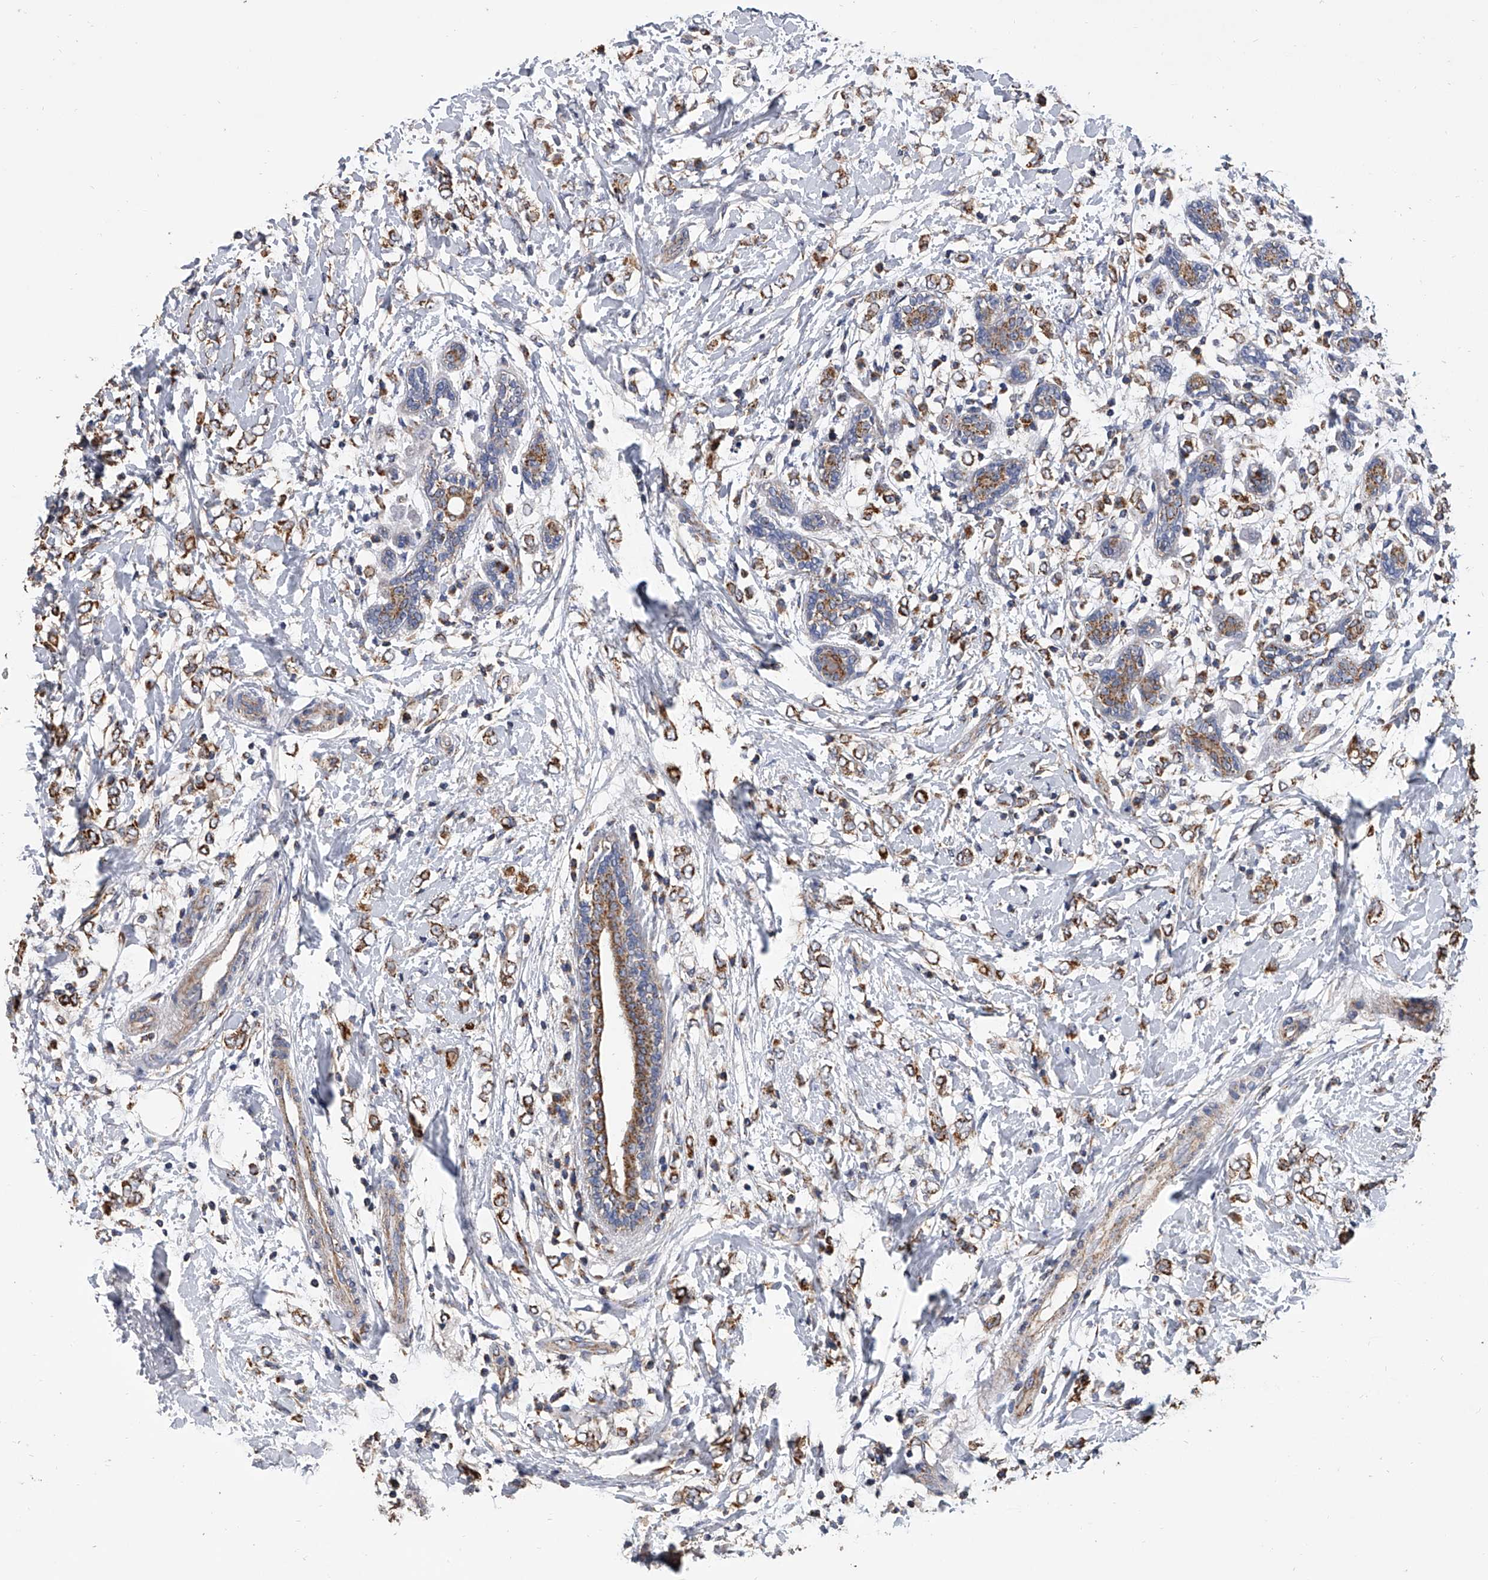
{"staining": {"intensity": "moderate", "quantity": ">75%", "location": "cytoplasmic/membranous"}, "tissue": "breast cancer", "cell_type": "Tumor cells", "image_type": "cancer", "snomed": [{"axis": "morphology", "description": "Normal tissue, NOS"}, {"axis": "morphology", "description": "Lobular carcinoma"}, {"axis": "topography", "description": "Breast"}], "caption": "A brown stain highlights moderate cytoplasmic/membranous positivity of a protein in breast lobular carcinoma tumor cells.", "gene": "MRPL28", "patient": {"sex": "female", "age": 47}}